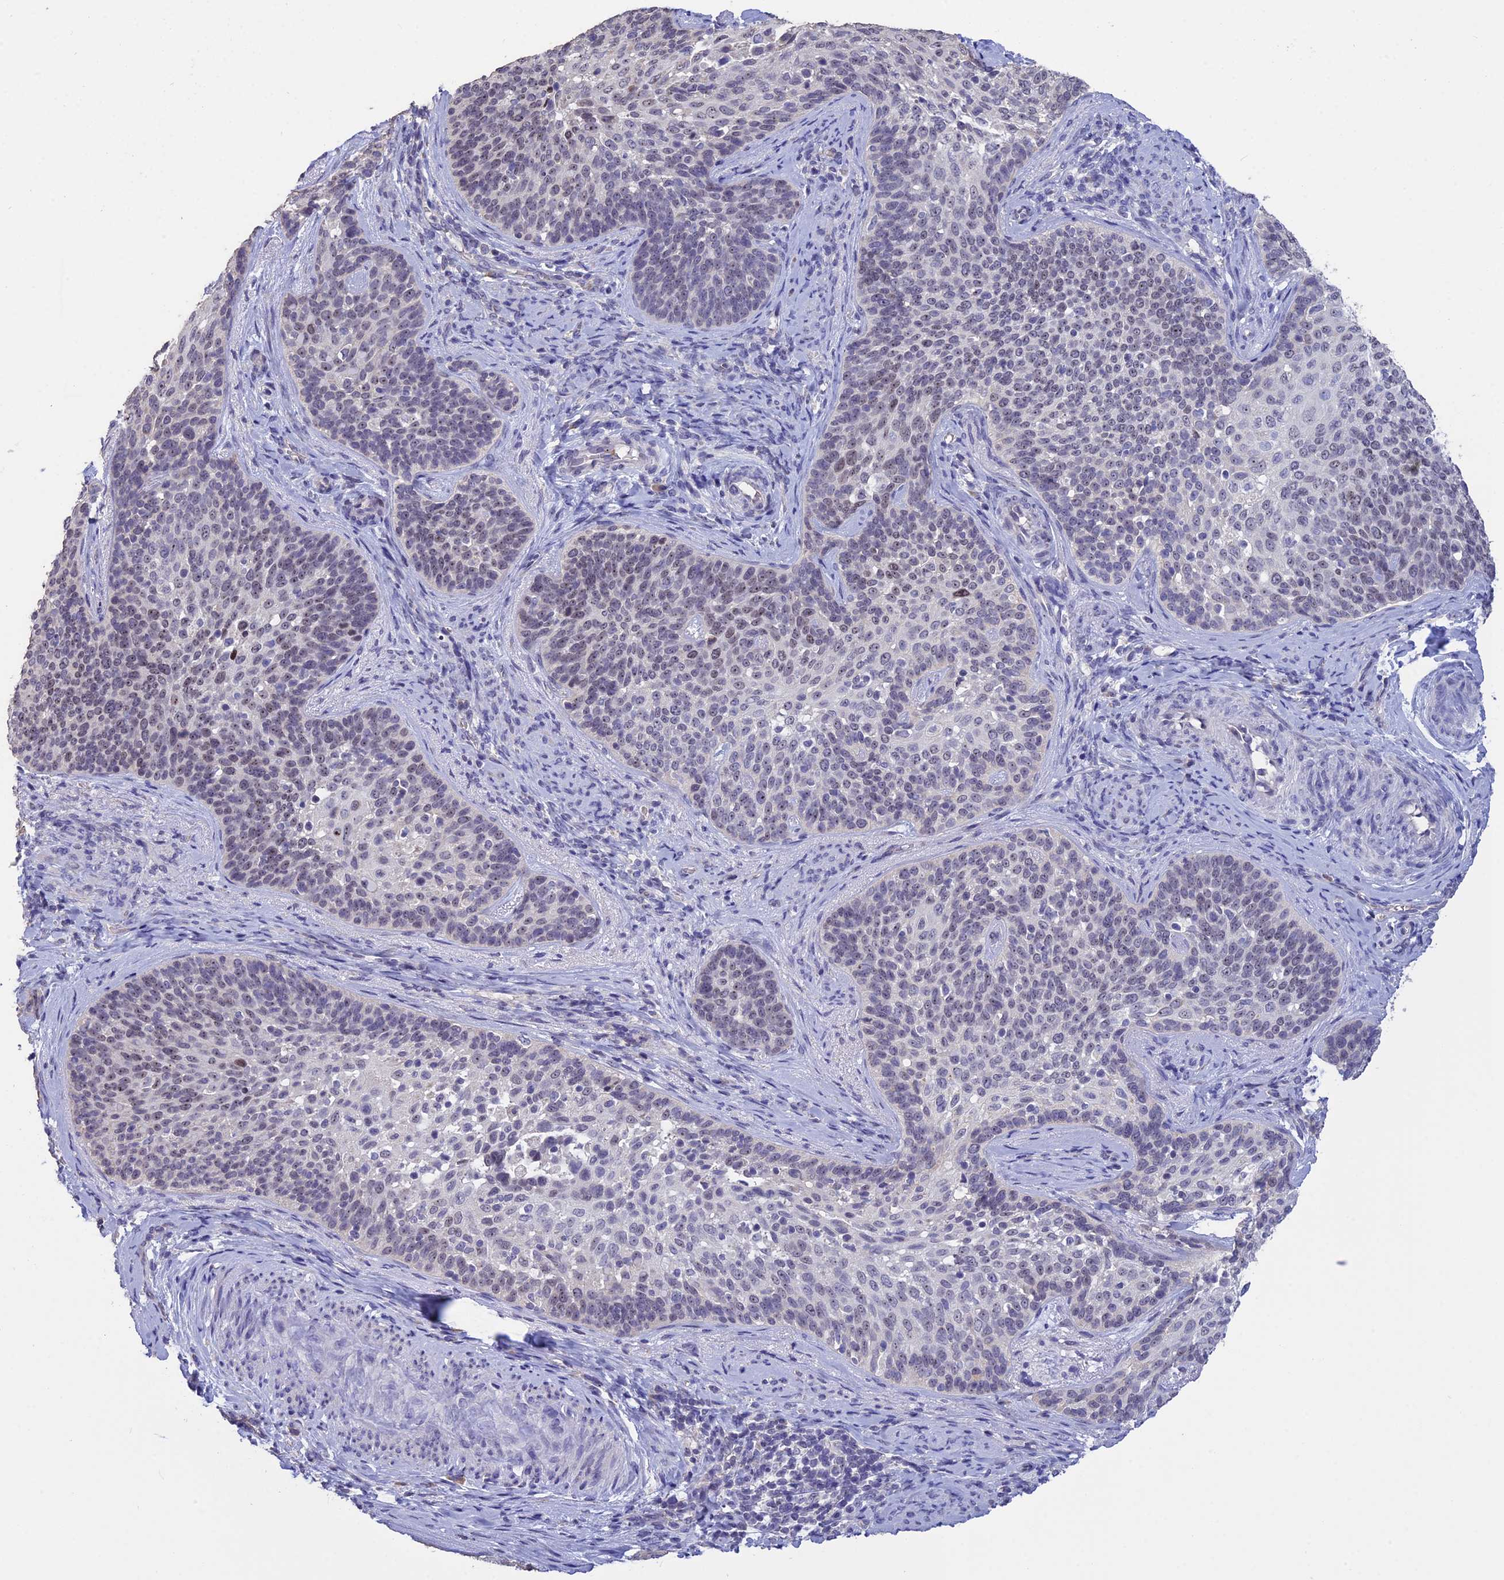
{"staining": {"intensity": "moderate", "quantity": "<25%", "location": "nuclear"}, "tissue": "cervical cancer", "cell_type": "Tumor cells", "image_type": "cancer", "snomed": [{"axis": "morphology", "description": "Squamous cell carcinoma, NOS"}, {"axis": "topography", "description": "Cervix"}], "caption": "Cervical cancer stained with DAB (3,3'-diaminobenzidine) immunohistochemistry (IHC) reveals low levels of moderate nuclear positivity in approximately <25% of tumor cells.", "gene": "KNOP1", "patient": {"sex": "female", "age": 50}}